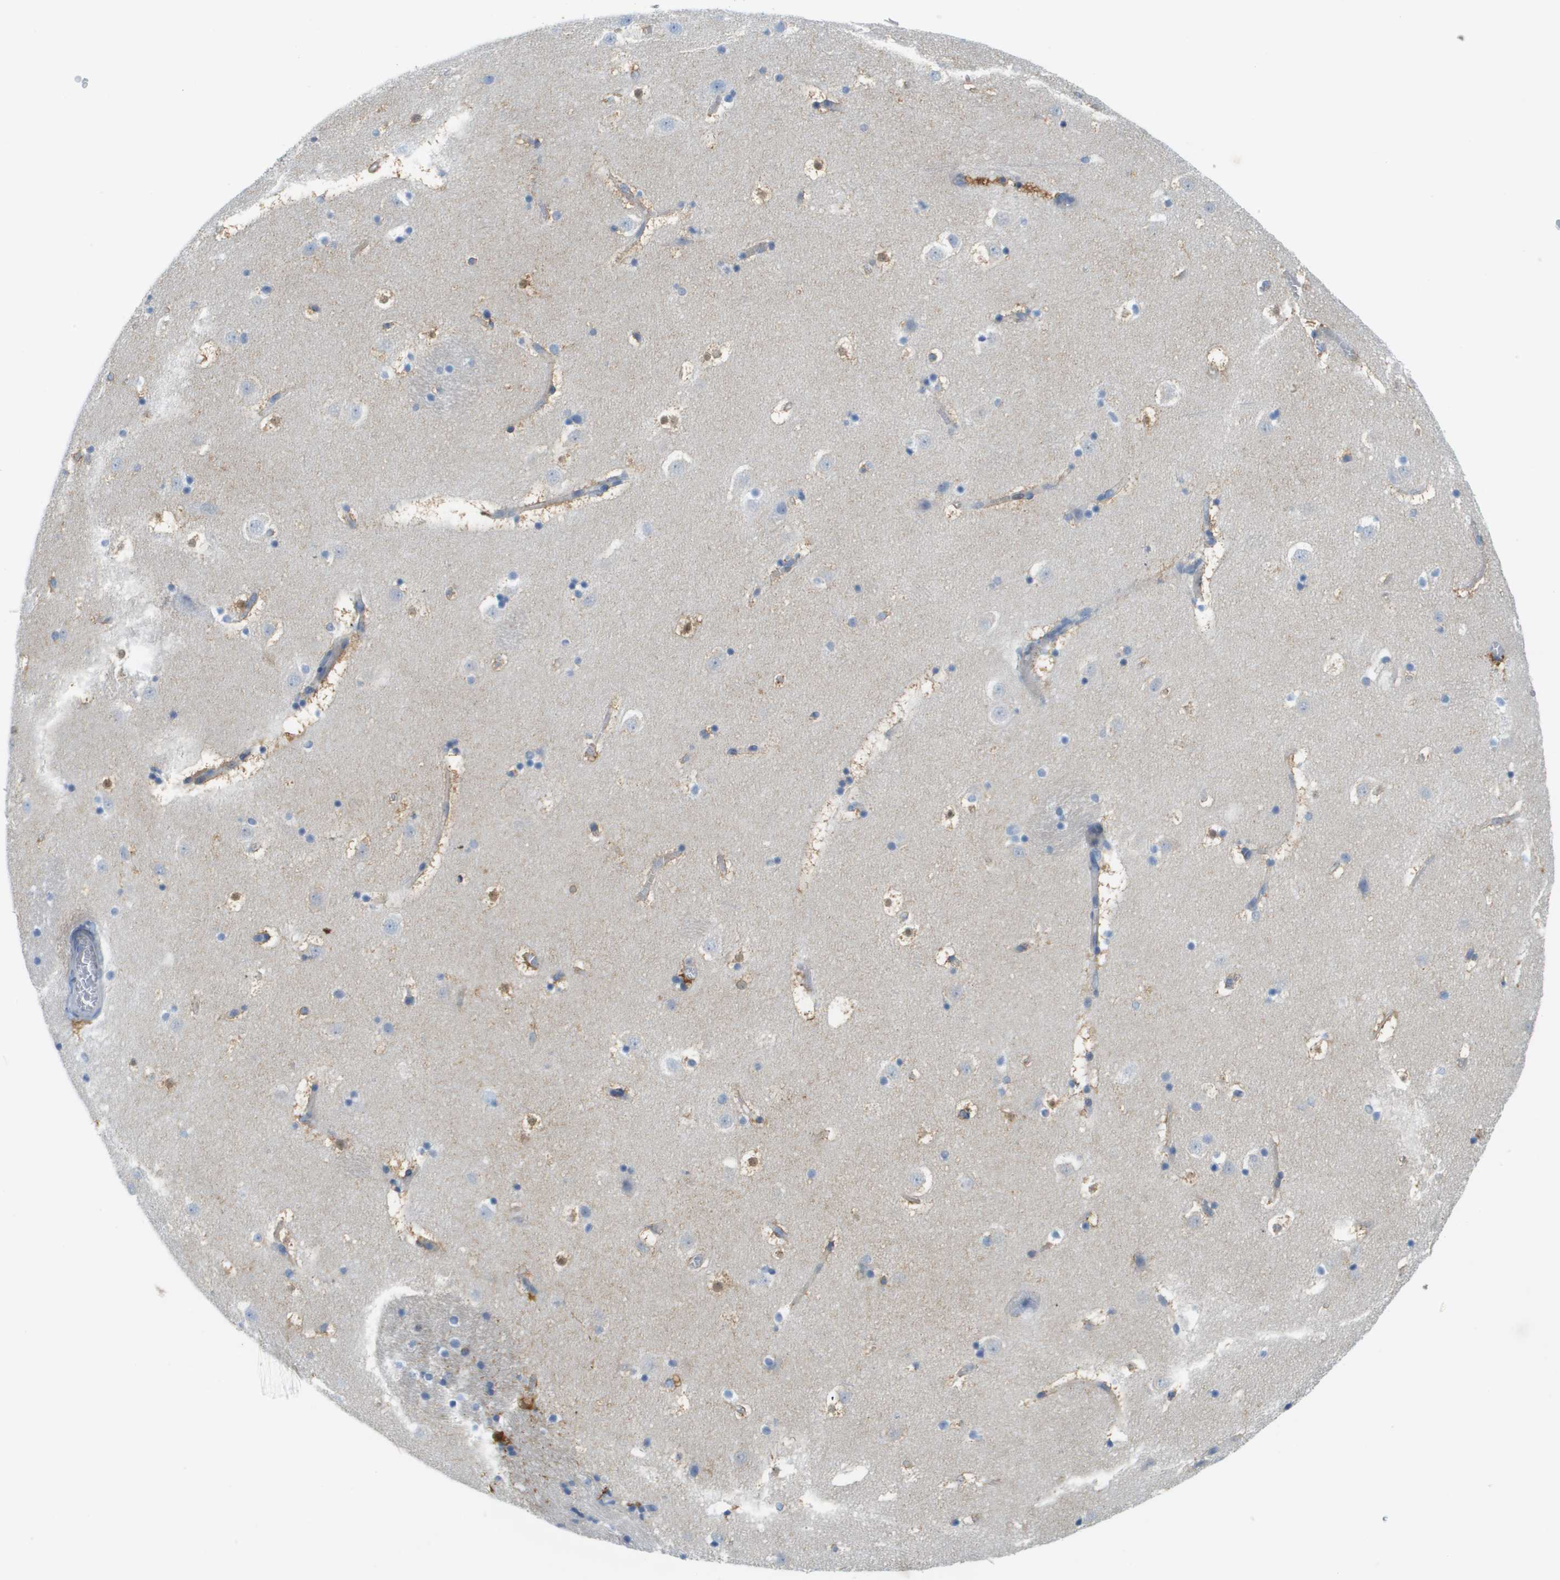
{"staining": {"intensity": "negative", "quantity": "none", "location": "none"}, "tissue": "caudate", "cell_type": "Glial cells", "image_type": "normal", "snomed": [{"axis": "morphology", "description": "Normal tissue, NOS"}, {"axis": "topography", "description": "Lateral ventricle wall"}], "caption": "IHC image of unremarkable caudate stained for a protein (brown), which displays no positivity in glial cells.", "gene": "CUL9", "patient": {"sex": "male", "age": 45}}